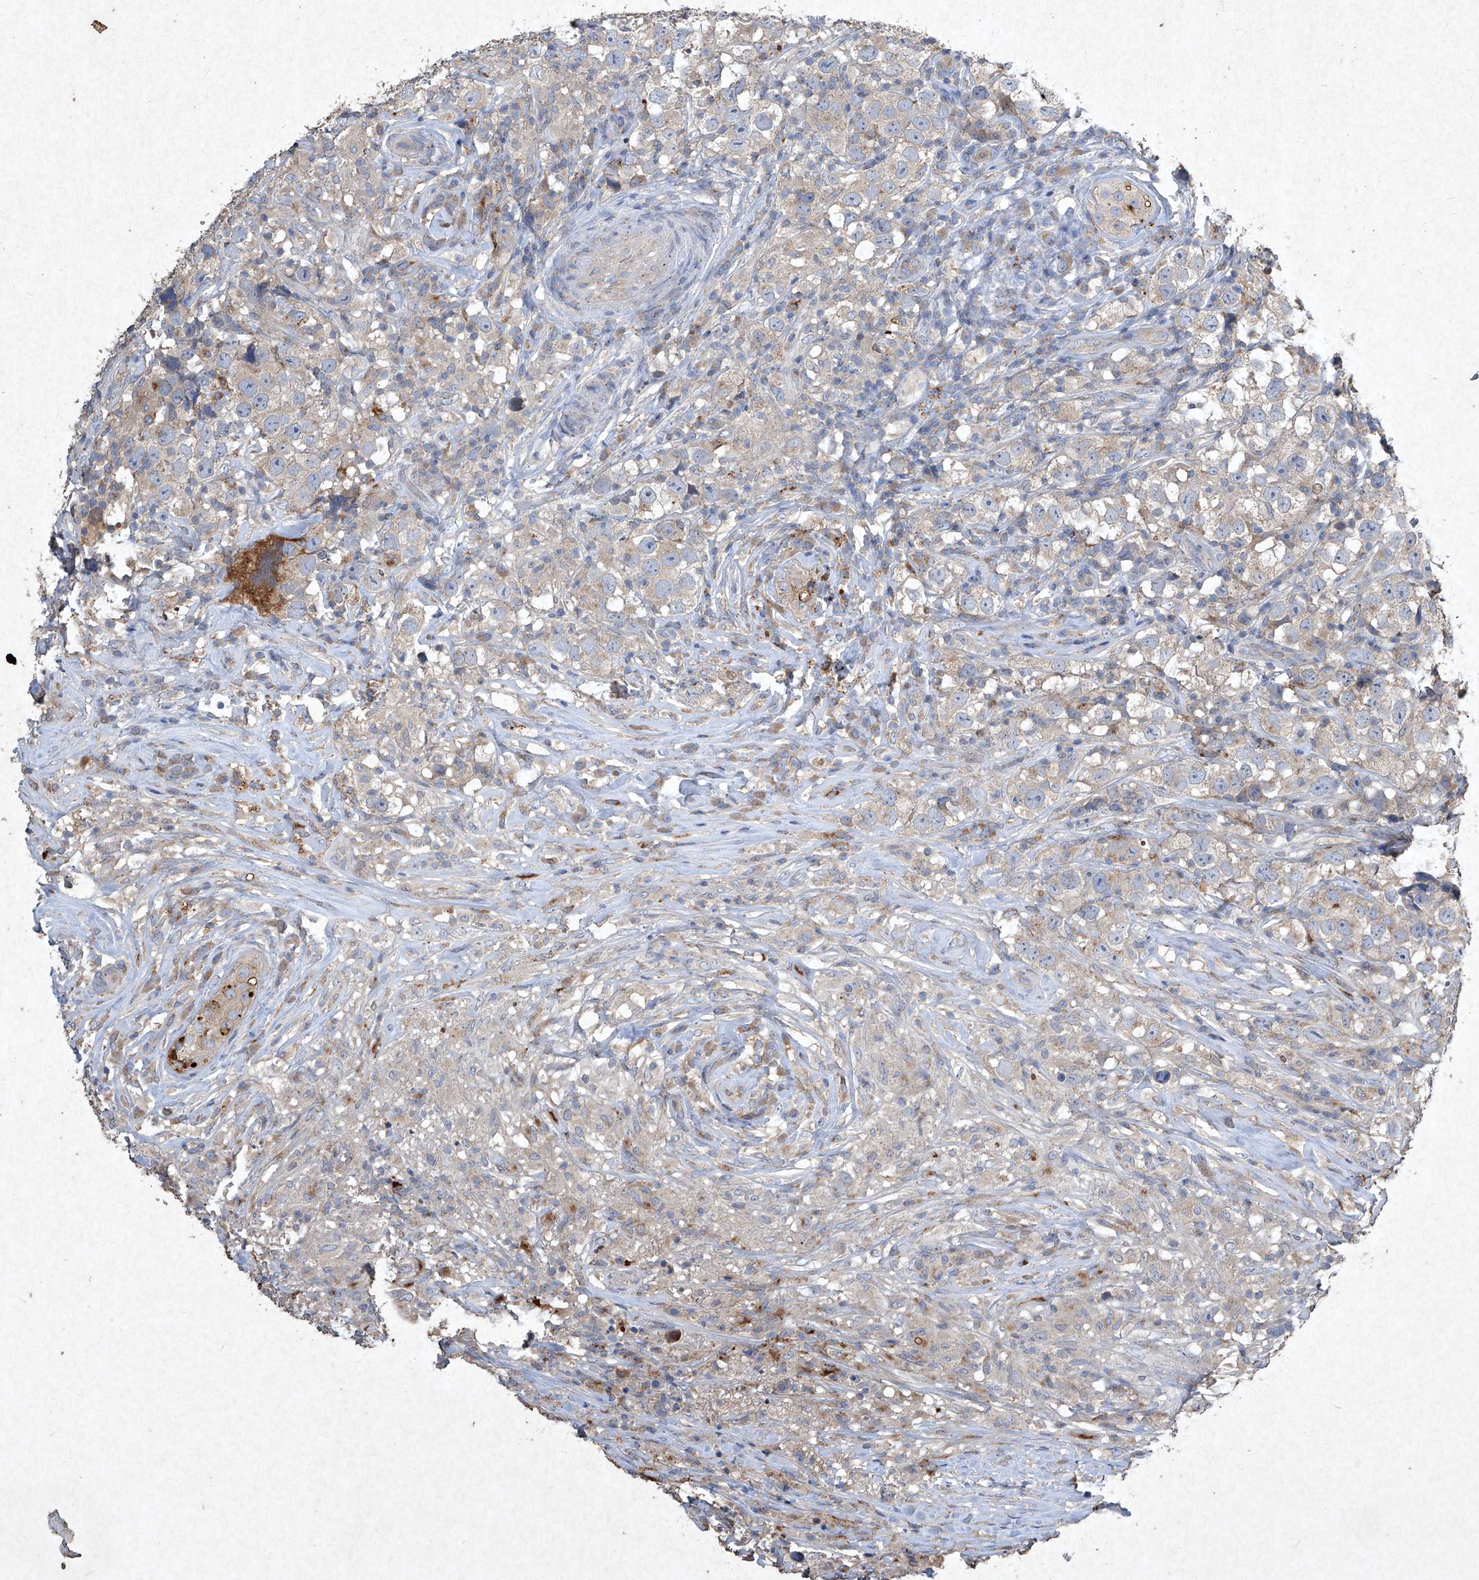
{"staining": {"intensity": "weak", "quantity": "<25%", "location": "cytoplasmic/membranous"}, "tissue": "testis cancer", "cell_type": "Tumor cells", "image_type": "cancer", "snomed": [{"axis": "morphology", "description": "Seminoma, NOS"}, {"axis": "topography", "description": "Testis"}], "caption": "Tumor cells show no significant staining in testis cancer.", "gene": "MED16", "patient": {"sex": "male", "age": 49}}